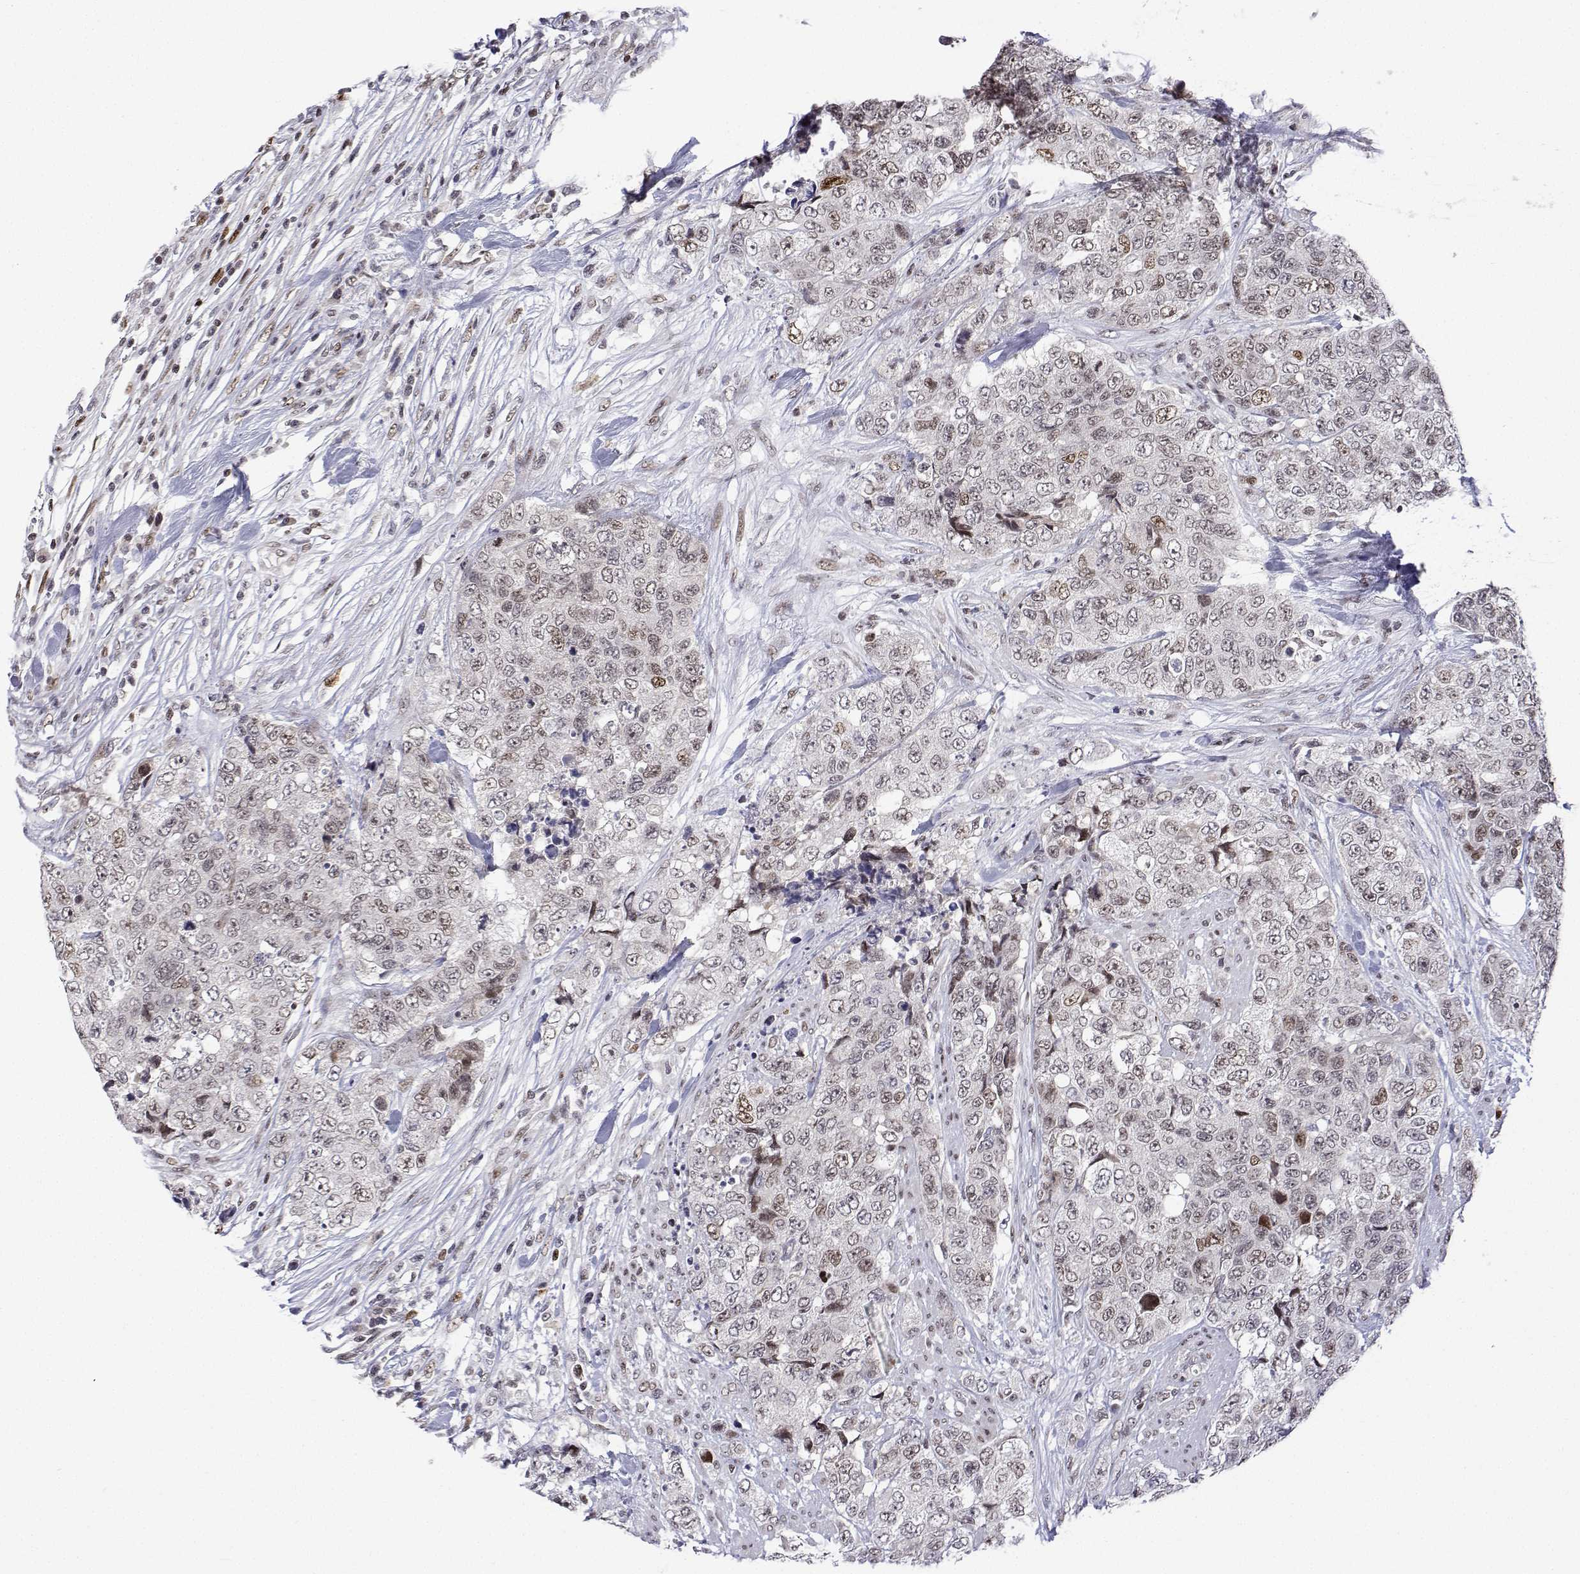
{"staining": {"intensity": "moderate", "quantity": "<25%", "location": "nuclear"}, "tissue": "urothelial cancer", "cell_type": "Tumor cells", "image_type": "cancer", "snomed": [{"axis": "morphology", "description": "Urothelial carcinoma, High grade"}, {"axis": "topography", "description": "Urinary bladder"}], "caption": "High-magnification brightfield microscopy of urothelial cancer stained with DAB (brown) and counterstained with hematoxylin (blue). tumor cells exhibit moderate nuclear expression is appreciated in approximately<25% of cells.", "gene": "XPC", "patient": {"sex": "female", "age": 78}}